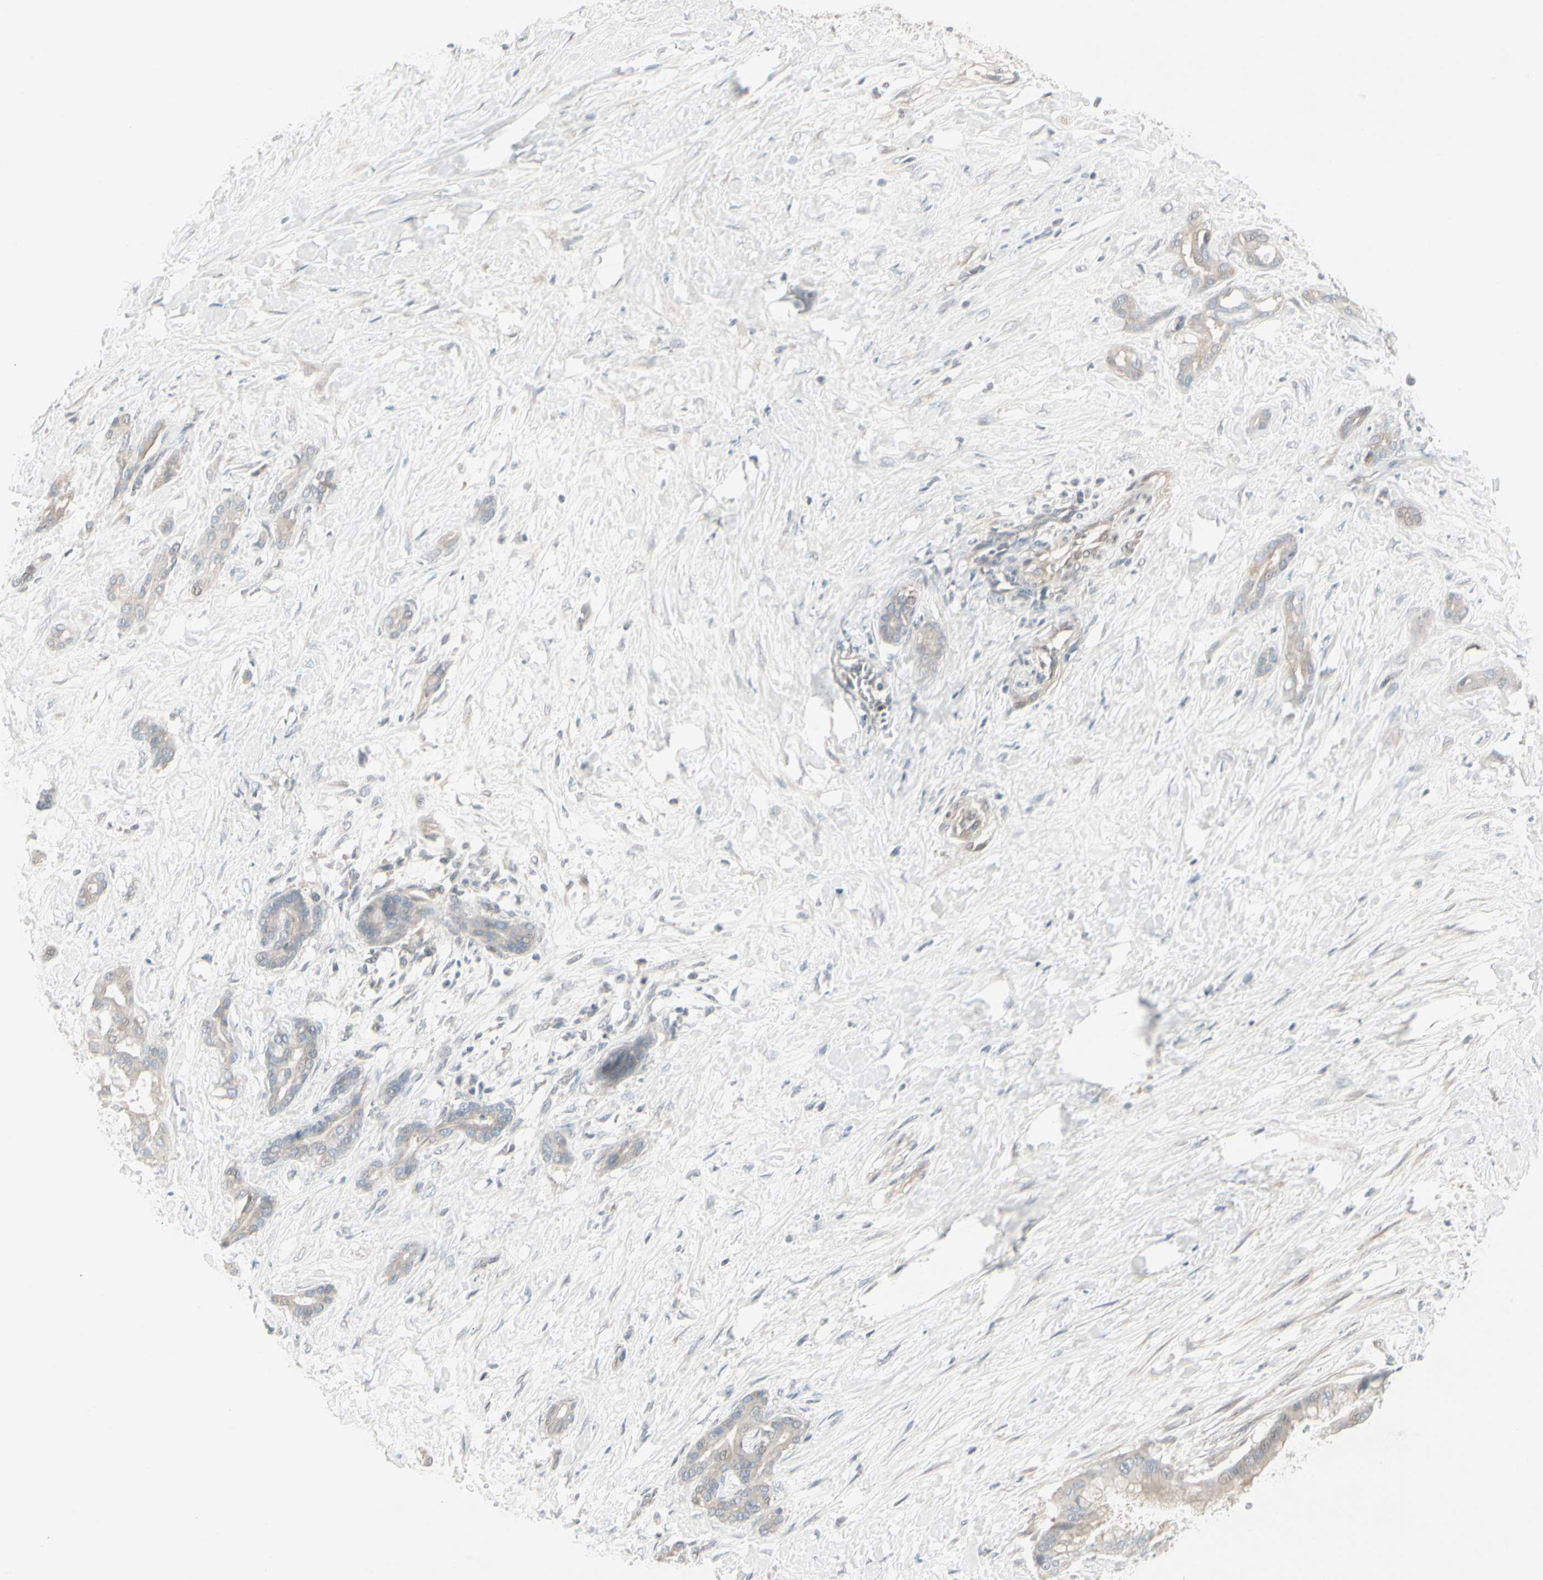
{"staining": {"intensity": "weak", "quantity": "25%-75%", "location": "cytoplasmic/membranous"}, "tissue": "pancreatic cancer", "cell_type": "Tumor cells", "image_type": "cancer", "snomed": [{"axis": "morphology", "description": "Adenocarcinoma, NOS"}, {"axis": "topography", "description": "Pancreas"}], "caption": "Immunohistochemistry staining of pancreatic adenocarcinoma, which exhibits low levels of weak cytoplasmic/membranous staining in approximately 25%-75% of tumor cells indicating weak cytoplasmic/membranous protein staining. The staining was performed using DAB (3,3'-diaminobenzidine) (brown) for protein detection and nuclei were counterstained in hematoxylin (blue).", "gene": "DMPK", "patient": {"sex": "male", "age": 41}}